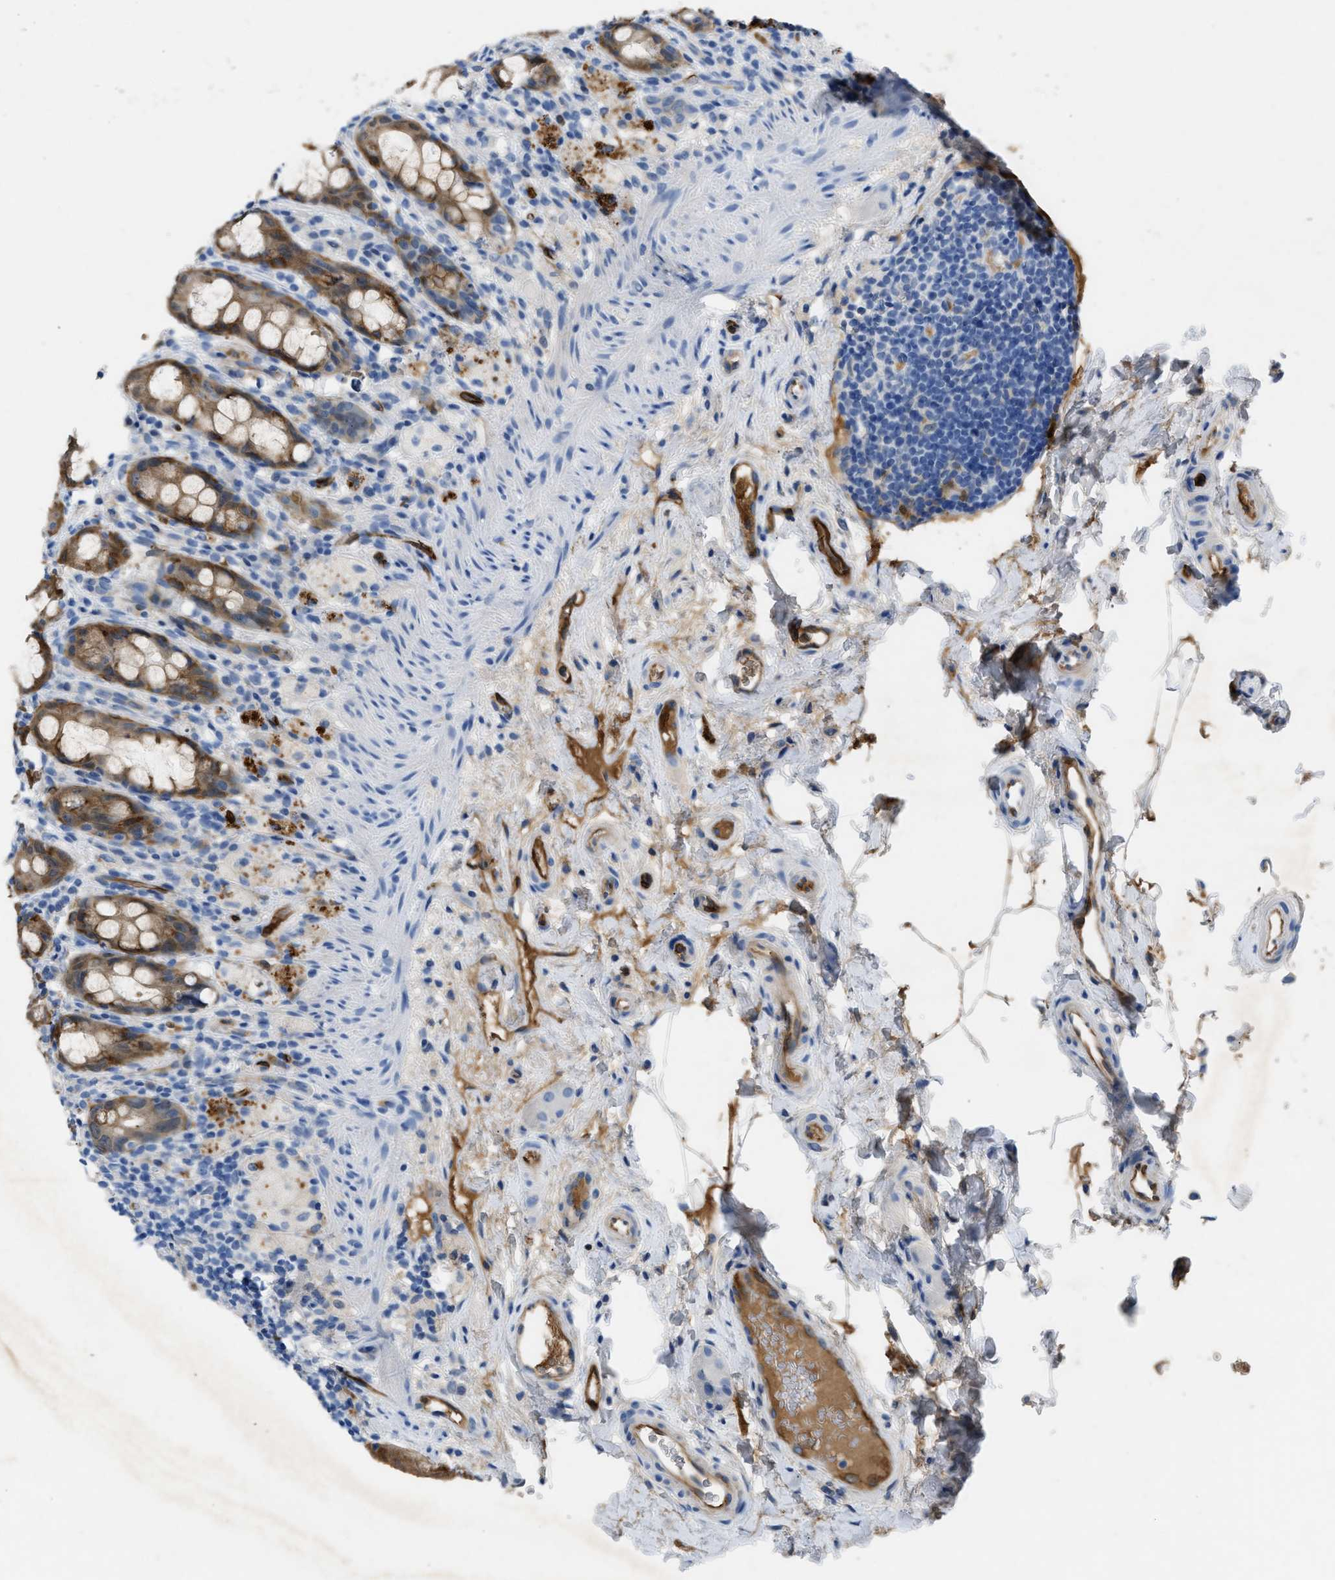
{"staining": {"intensity": "moderate", "quantity": ">75%", "location": "cytoplasmic/membranous,nuclear"}, "tissue": "rectum", "cell_type": "Glandular cells", "image_type": "normal", "snomed": [{"axis": "morphology", "description": "Normal tissue, NOS"}, {"axis": "topography", "description": "Rectum"}], "caption": "DAB immunohistochemical staining of unremarkable rectum reveals moderate cytoplasmic/membranous,nuclear protein staining in about >75% of glandular cells. (IHC, brightfield microscopy, high magnification).", "gene": "SPEG", "patient": {"sex": "male", "age": 44}}